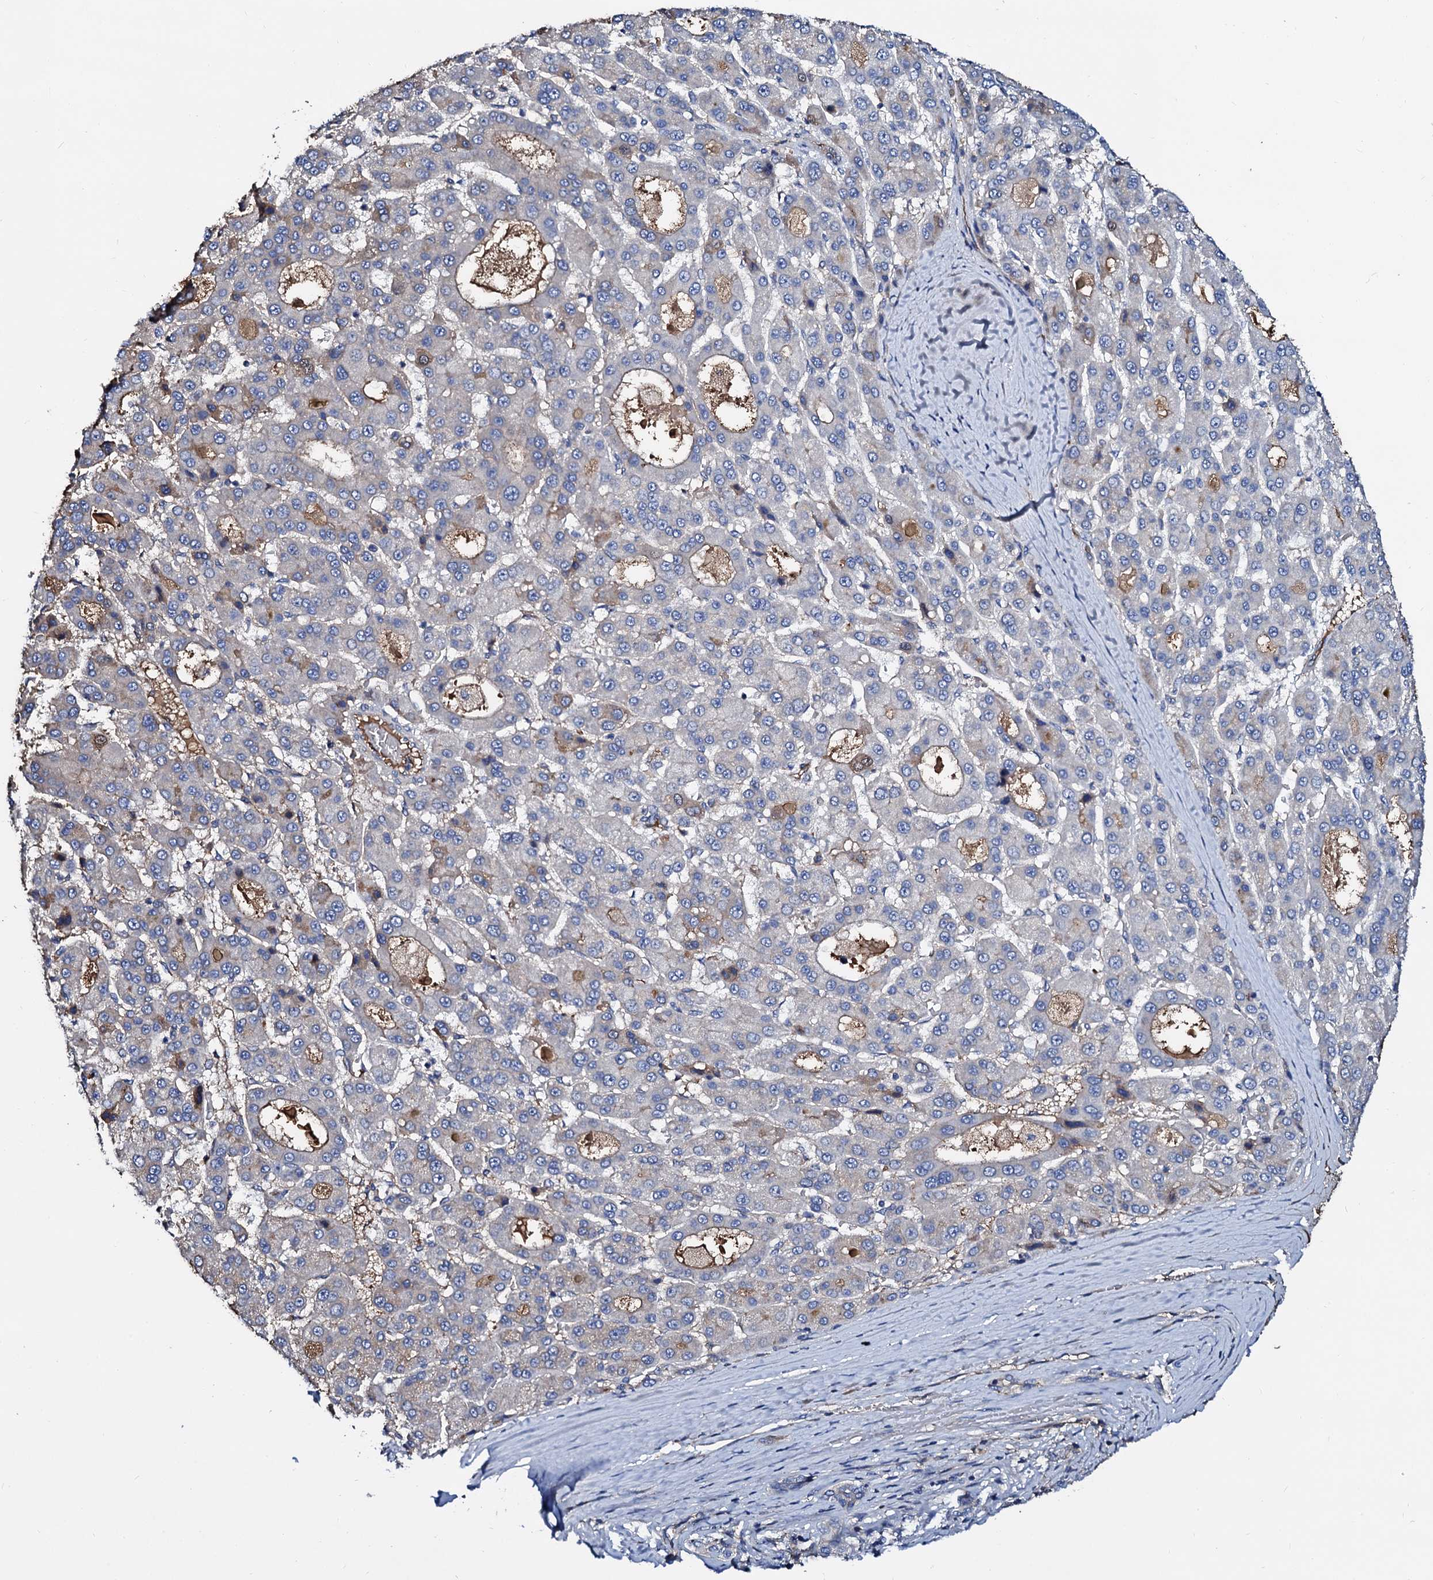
{"staining": {"intensity": "negative", "quantity": "none", "location": "none"}, "tissue": "liver cancer", "cell_type": "Tumor cells", "image_type": "cancer", "snomed": [{"axis": "morphology", "description": "Carcinoma, Hepatocellular, NOS"}, {"axis": "topography", "description": "Liver"}], "caption": "Tumor cells are negative for brown protein staining in hepatocellular carcinoma (liver).", "gene": "CSKMT", "patient": {"sex": "male", "age": 70}}